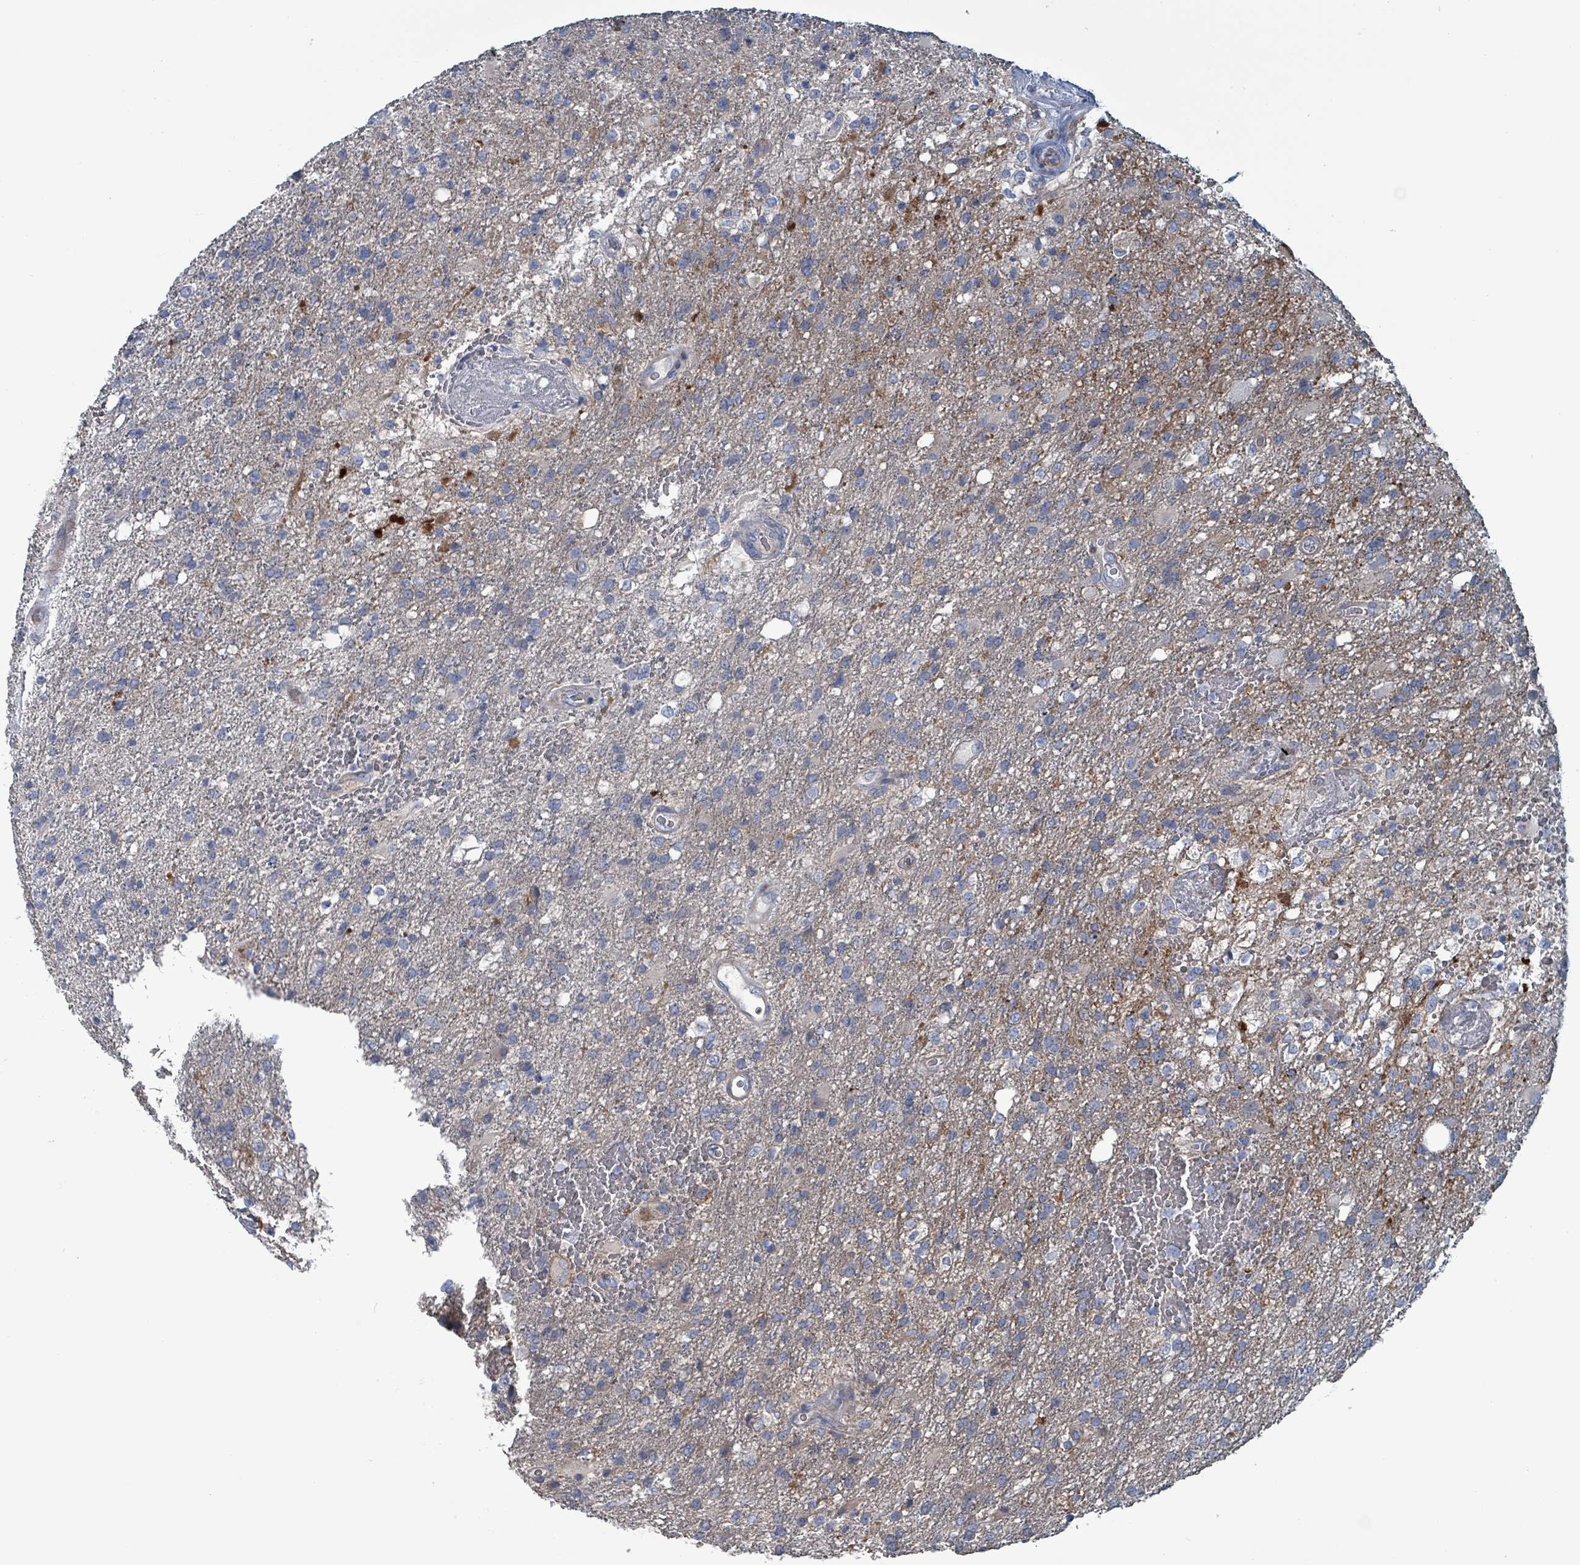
{"staining": {"intensity": "negative", "quantity": "none", "location": "none"}, "tissue": "glioma", "cell_type": "Tumor cells", "image_type": "cancer", "snomed": [{"axis": "morphology", "description": "Glioma, malignant, High grade"}, {"axis": "topography", "description": "Brain"}], "caption": "Tumor cells are negative for brown protein staining in glioma.", "gene": "TAAR5", "patient": {"sex": "female", "age": 74}}